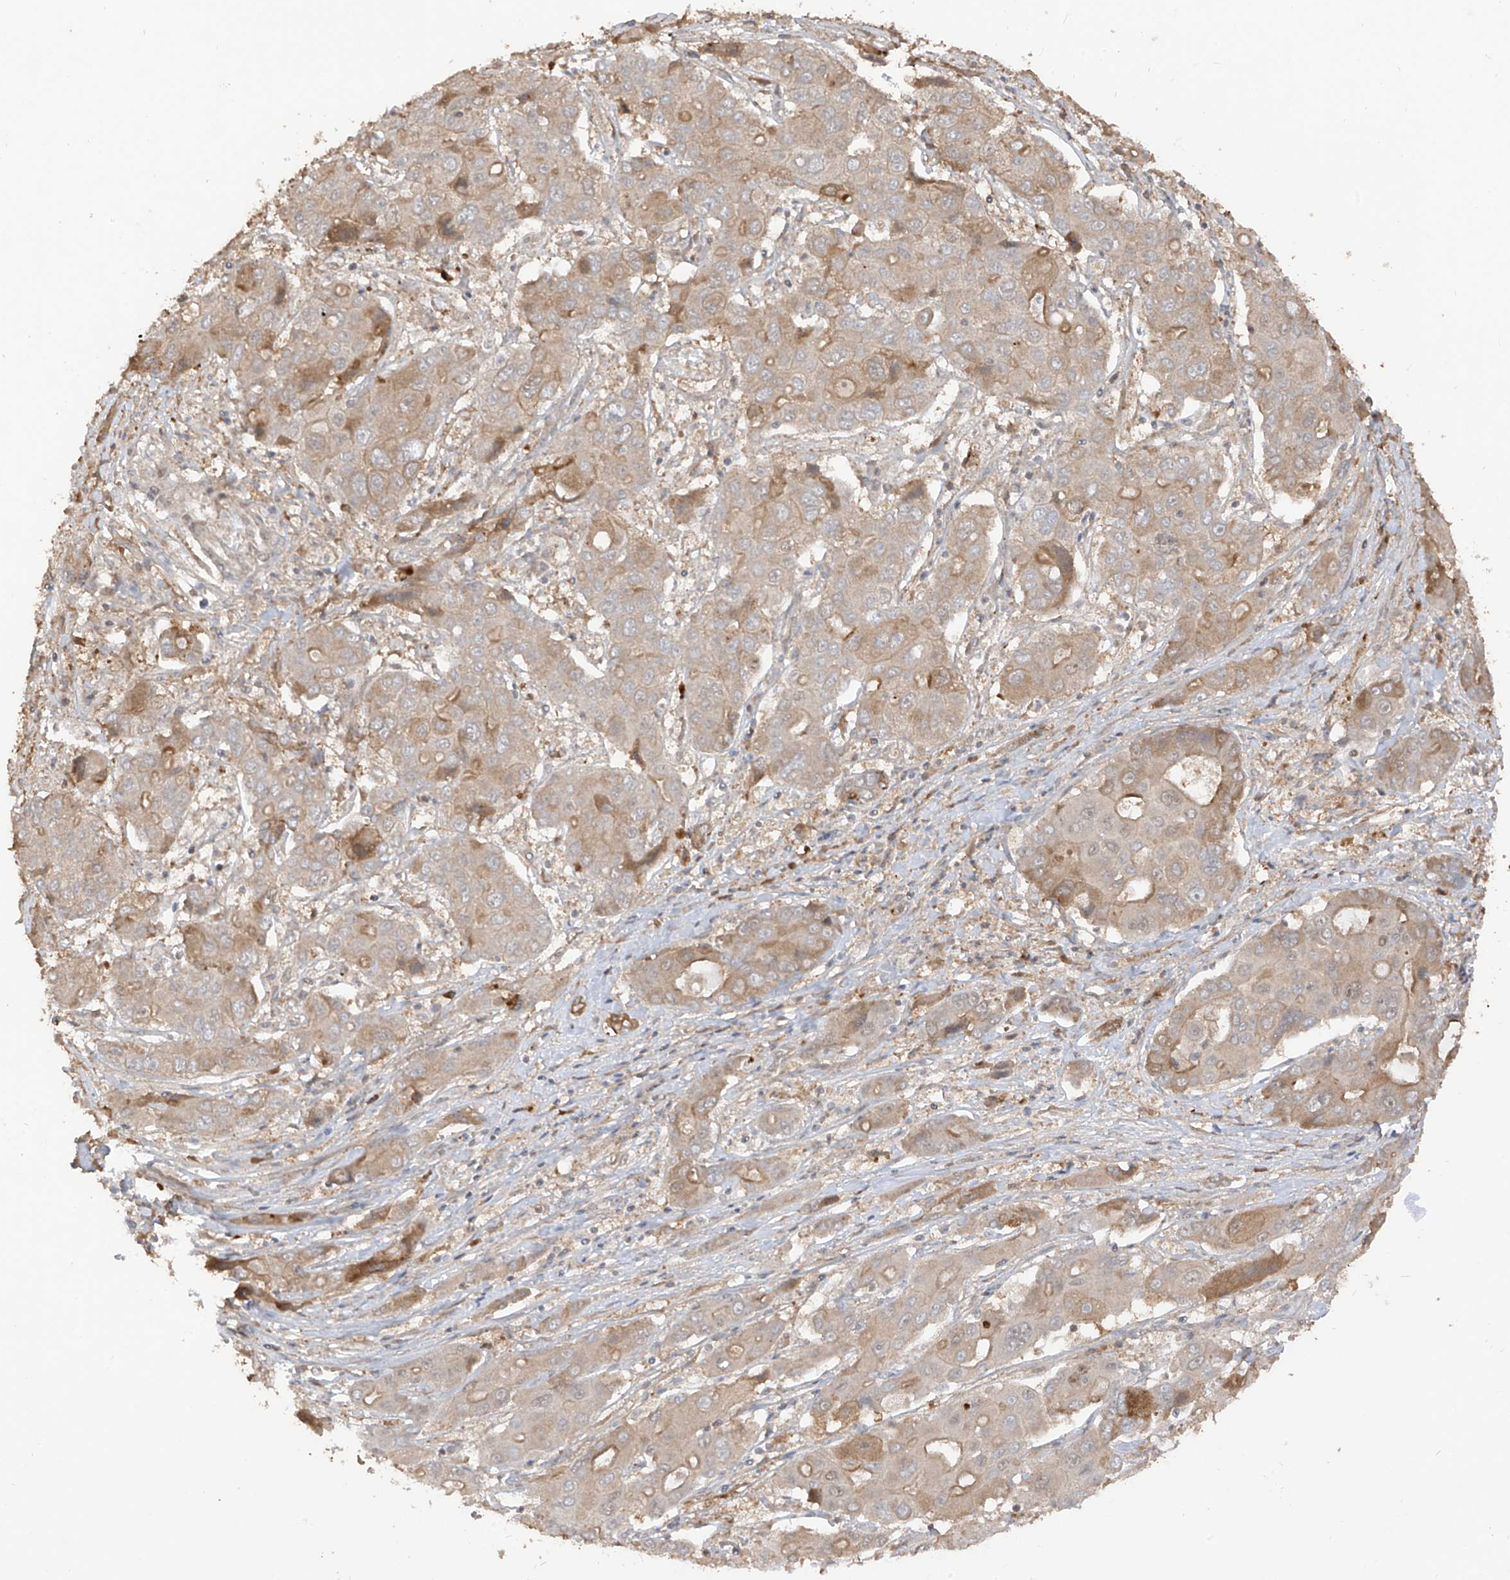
{"staining": {"intensity": "weak", "quantity": "25%-75%", "location": "cytoplasmic/membranous"}, "tissue": "liver cancer", "cell_type": "Tumor cells", "image_type": "cancer", "snomed": [{"axis": "morphology", "description": "Cholangiocarcinoma"}, {"axis": "topography", "description": "Liver"}], "caption": "An IHC histopathology image of neoplastic tissue is shown. Protein staining in brown shows weak cytoplasmic/membranous positivity in cholangiocarcinoma (liver) within tumor cells.", "gene": "COLGALT2", "patient": {"sex": "male", "age": 67}}